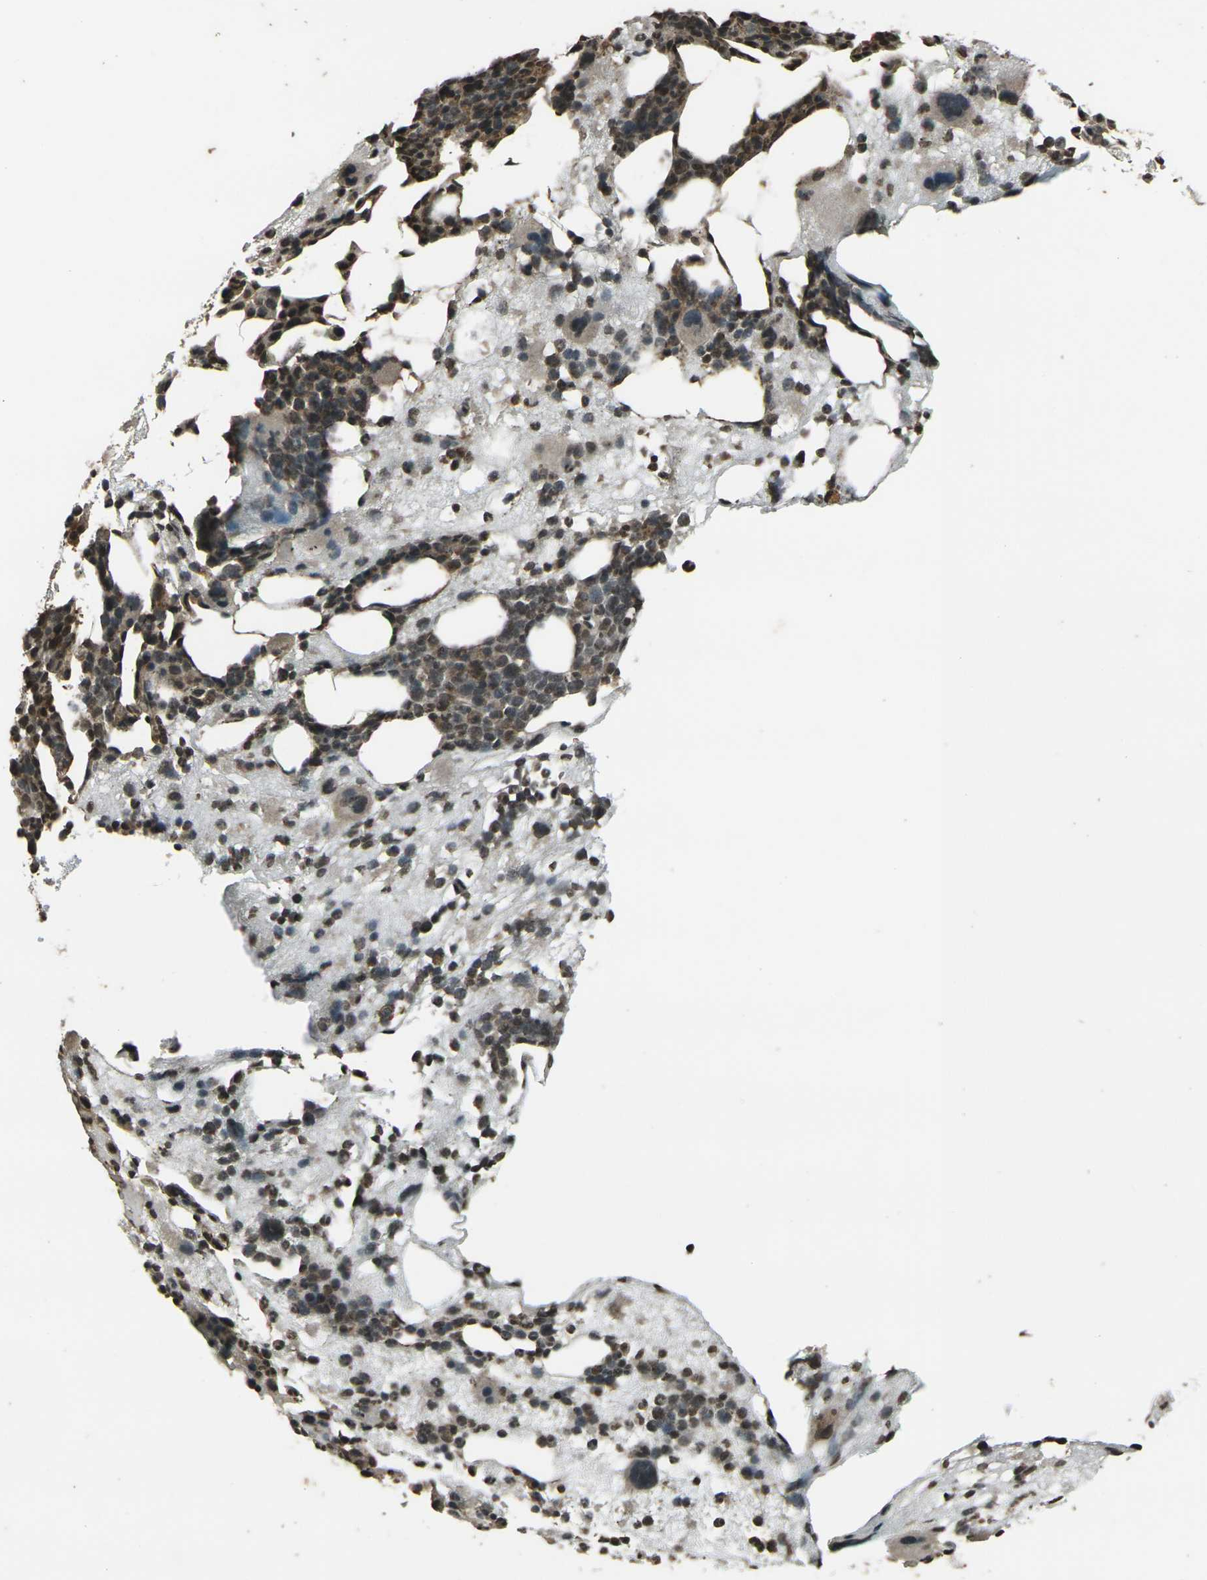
{"staining": {"intensity": "moderate", "quantity": "25%-75%", "location": "cytoplasmic/membranous,nuclear"}, "tissue": "bone marrow", "cell_type": "Hematopoietic cells", "image_type": "normal", "snomed": [{"axis": "morphology", "description": "Normal tissue, NOS"}, {"axis": "morphology", "description": "Inflammation, NOS"}, {"axis": "topography", "description": "Bone marrow"}], "caption": "Normal bone marrow reveals moderate cytoplasmic/membranous,nuclear expression in approximately 25%-75% of hematopoietic cells.", "gene": "PRPF8", "patient": {"sex": "male", "age": 43}}